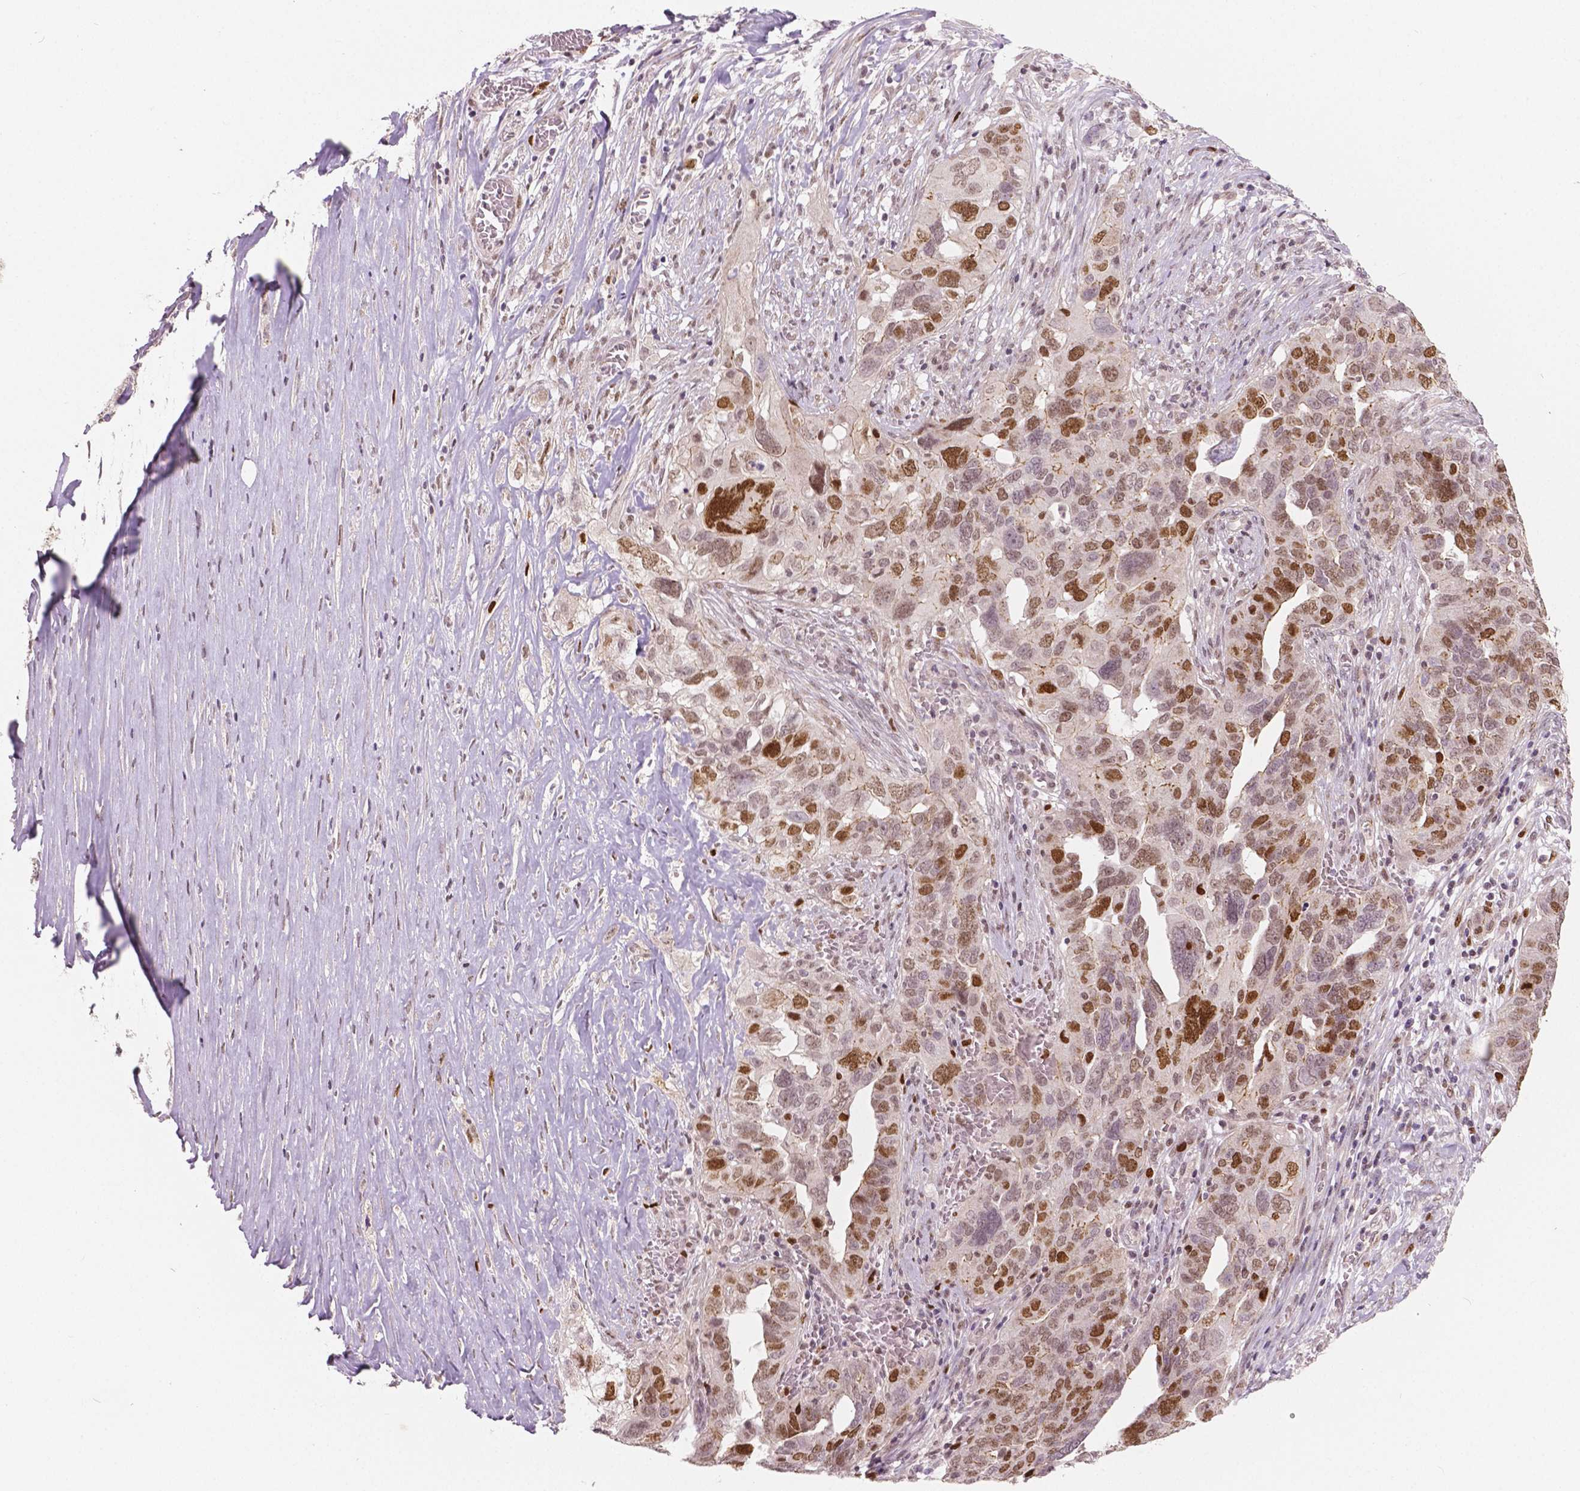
{"staining": {"intensity": "strong", "quantity": "25%-75%", "location": "nuclear"}, "tissue": "ovarian cancer", "cell_type": "Tumor cells", "image_type": "cancer", "snomed": [{"axis": "morphology", "description": "Carcinoma, endometroid"}, {"axis": "topography", "description": "Soft tissue"}, {"axis": "topography", "description": "Ovary"}], "caption": "Approximately 25%-75% of tumor cells in human endometroid carcinoma (ovarian) display strong nuclear protein staining as visualized by brown immunohistochemical staining.", "gene": "NSD2", "patient": {"sex": "female", "age": 52}}